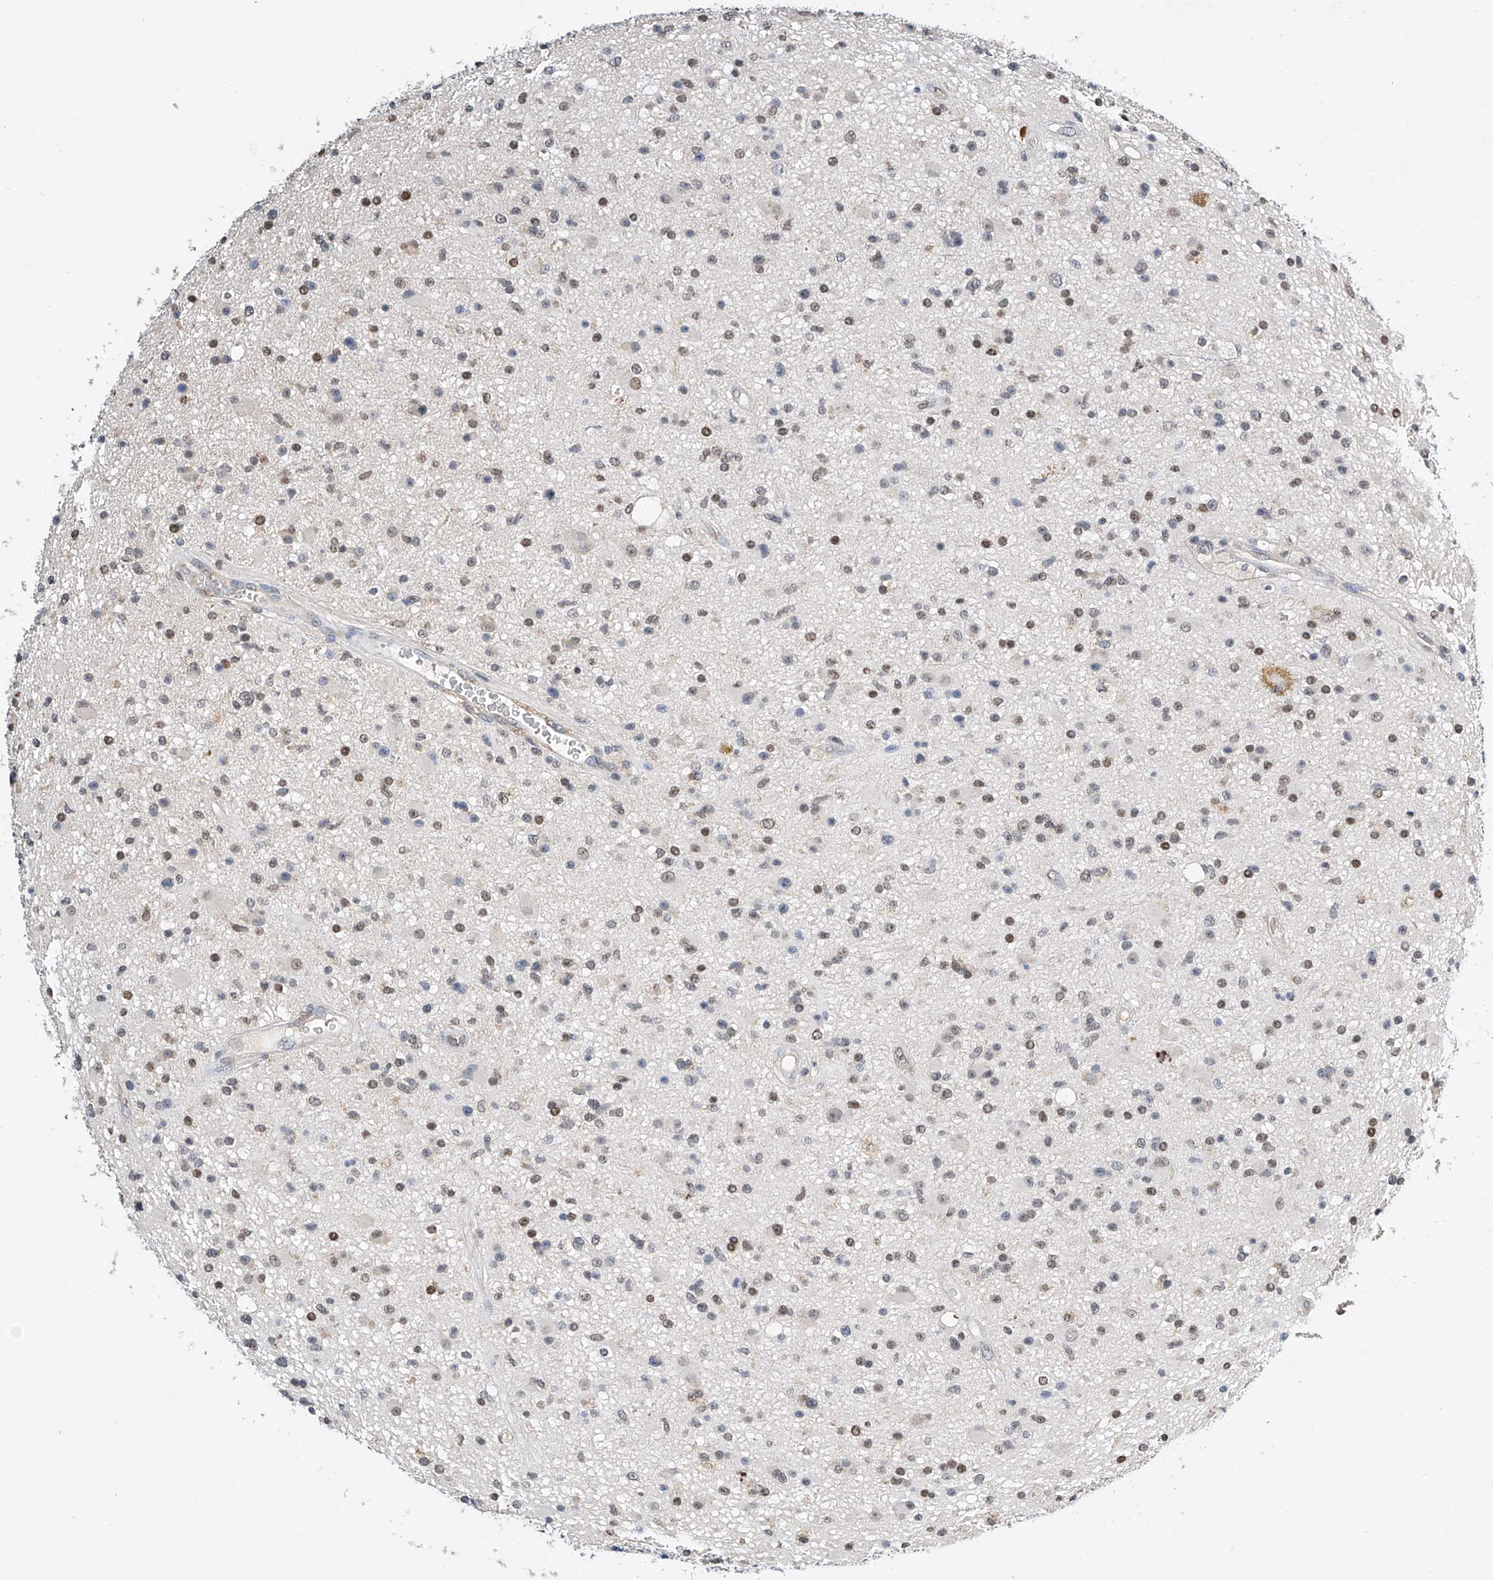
{"staining": {"intensity": "moderate", "quantity": "<25%", "location": "nuclear"}, "tissue": "glioma", "cell_type": "Tumor cells", "image_type": "cancer", "snomed": [{"axis": "morphology", "description": "Glioma, malignant, High grade"}, {"axis": "topography", "description": "Brain"}], "caption": "Human high-grade glioma (malignant) stained for a protein (brown) demonstrates moderate nuclear positive staining in about <25% of tumor cells.", "gene": "CTDP1", "patient": {"sex": "male", "age": 33}}